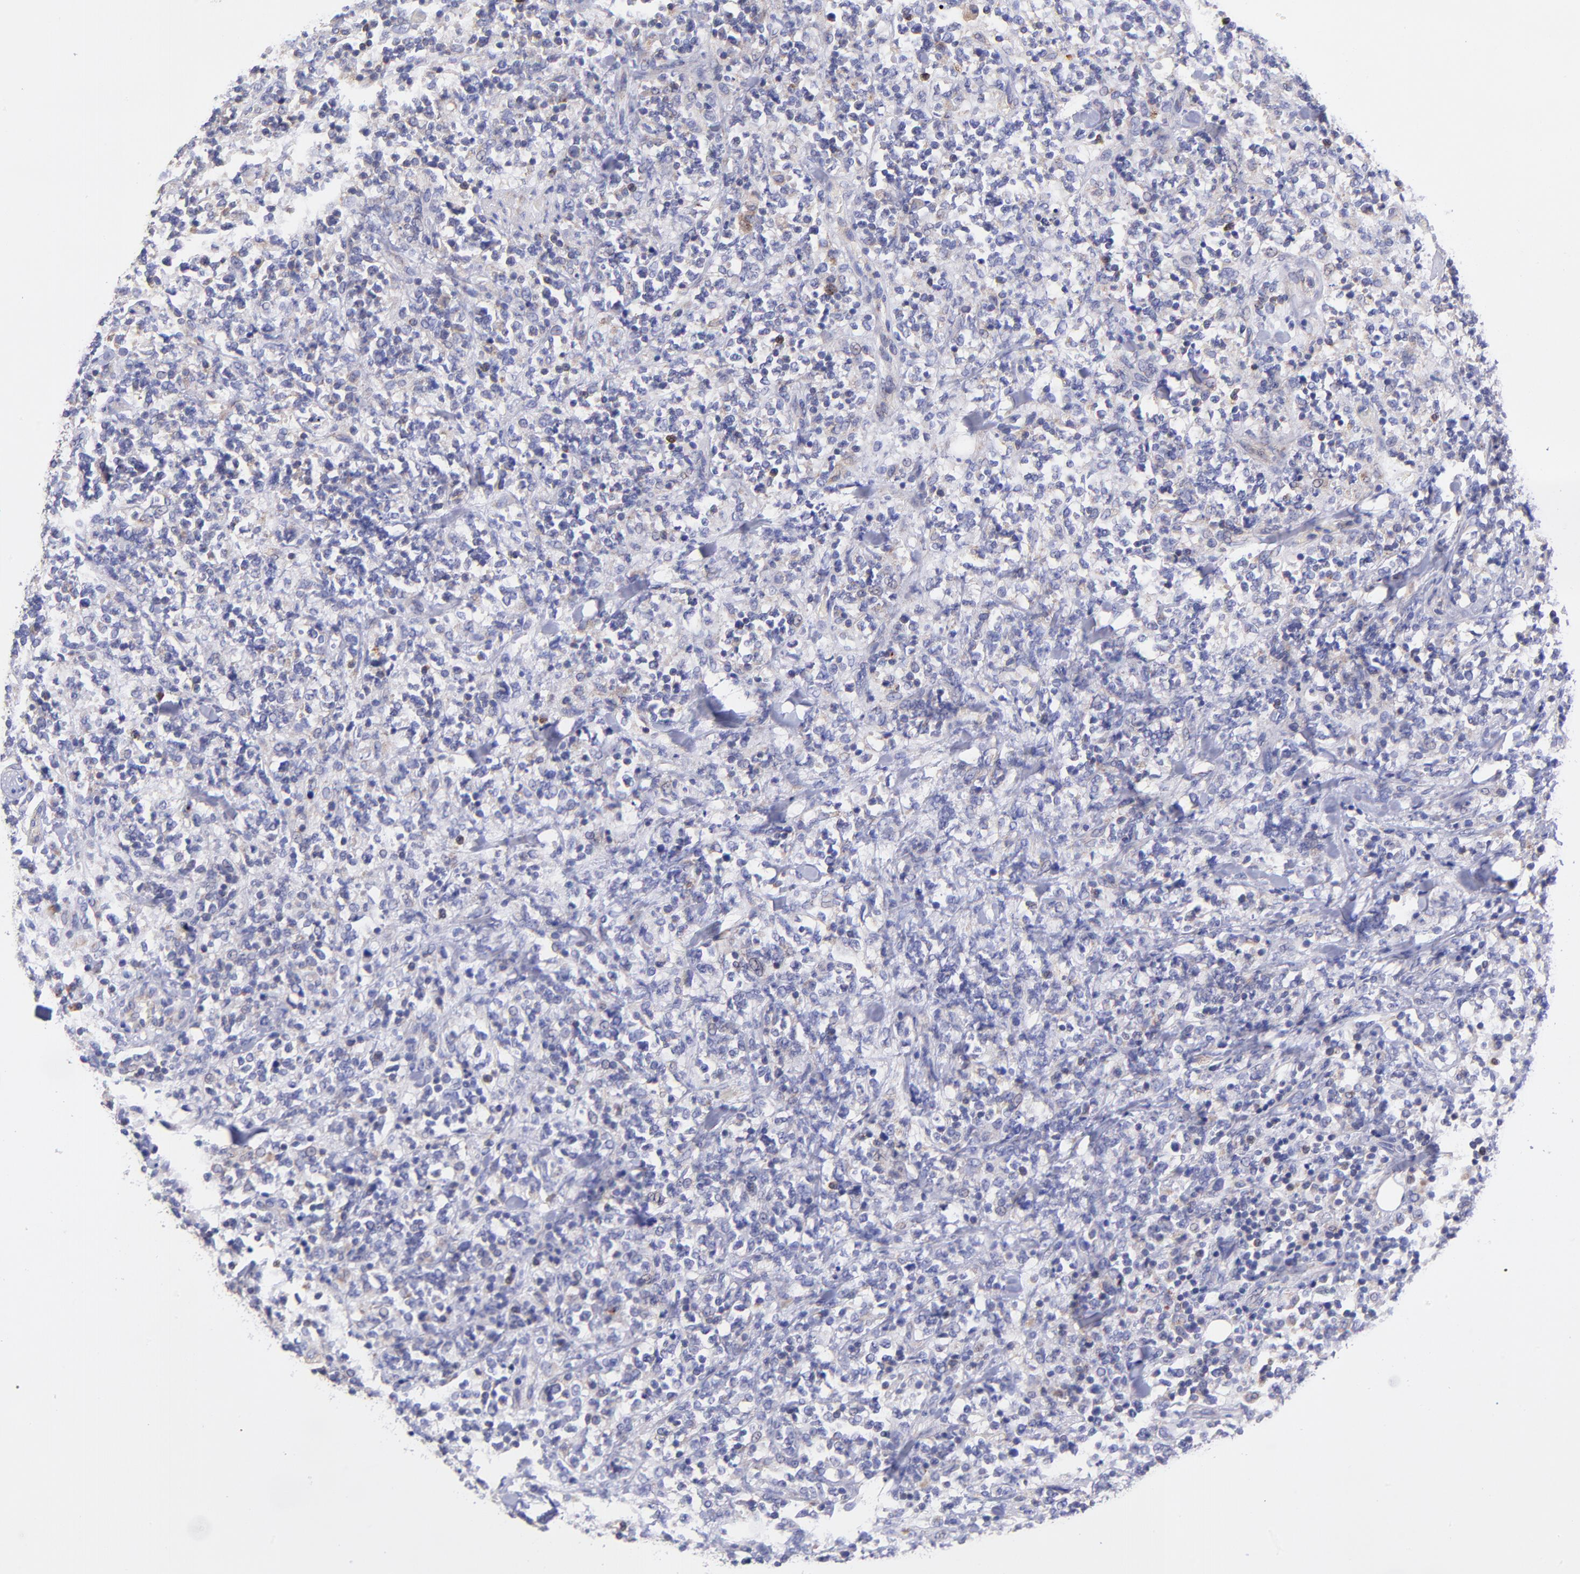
{"staining": {"intensity": "negative", "quantity": "none", "location": "none"}, "tissue": "lymphoma", "cell_type": "Tumor cells", "image_type": "cancer", "snomed": [{"axis": "morphology", "description": "Malignant lymphoma, non-Hodgkin's type, High grade"}, {"axis": "topography", "description": "Soft tissue"}], "caption": "Tumor cells show no significant protein positivity in malignant lymphoma, non-Hodgkin's type (high-grade). Nuclei are stained in blue.", "gene": "NDUFB7", "patient": {"sex": "male", "age": 18}}